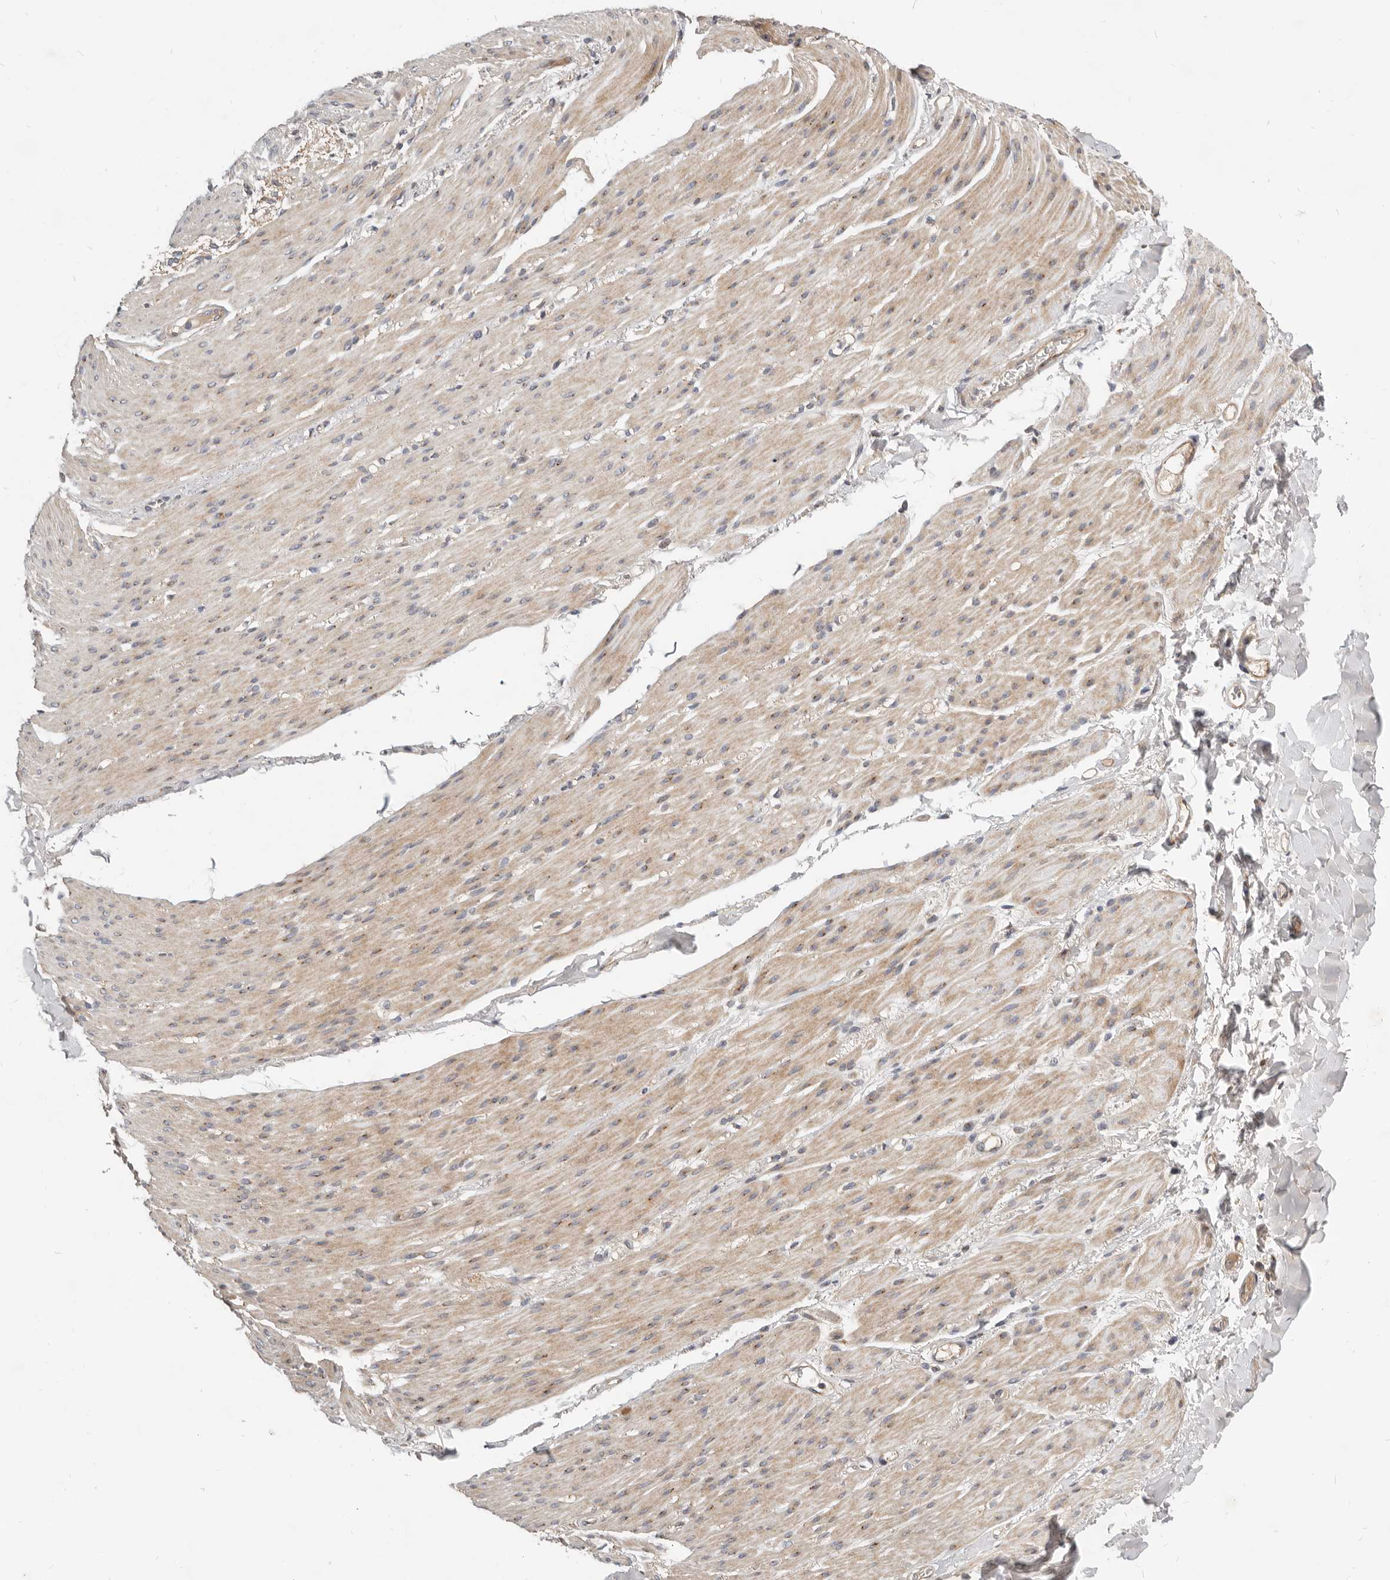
{"staining": {"intensity": "weak", "quantity": ">75%", "location": "cytoplasmic/membranous"}, "tissue": "smooth muscle", "cell_type": "Smooth muscle cells", "image_type": "normal", "snomed": [{"axis": "morphology", "description": "Normal tissue, NOS"}, {"axis": "topography", "description": "Colon"}, {"axis": "topography", "description": "Peripheral nerve tissue"}], "caption": "High-power microscopy captured an immunohistochemistry (IHC) histopathology image of benign smooth muscle, revealing weak cytoplasmic/membranous positivity in approximately >75% of smooth muscle cells.", "gene": "NPY4R2", "patient": {"sex": "female", "age": 61}}